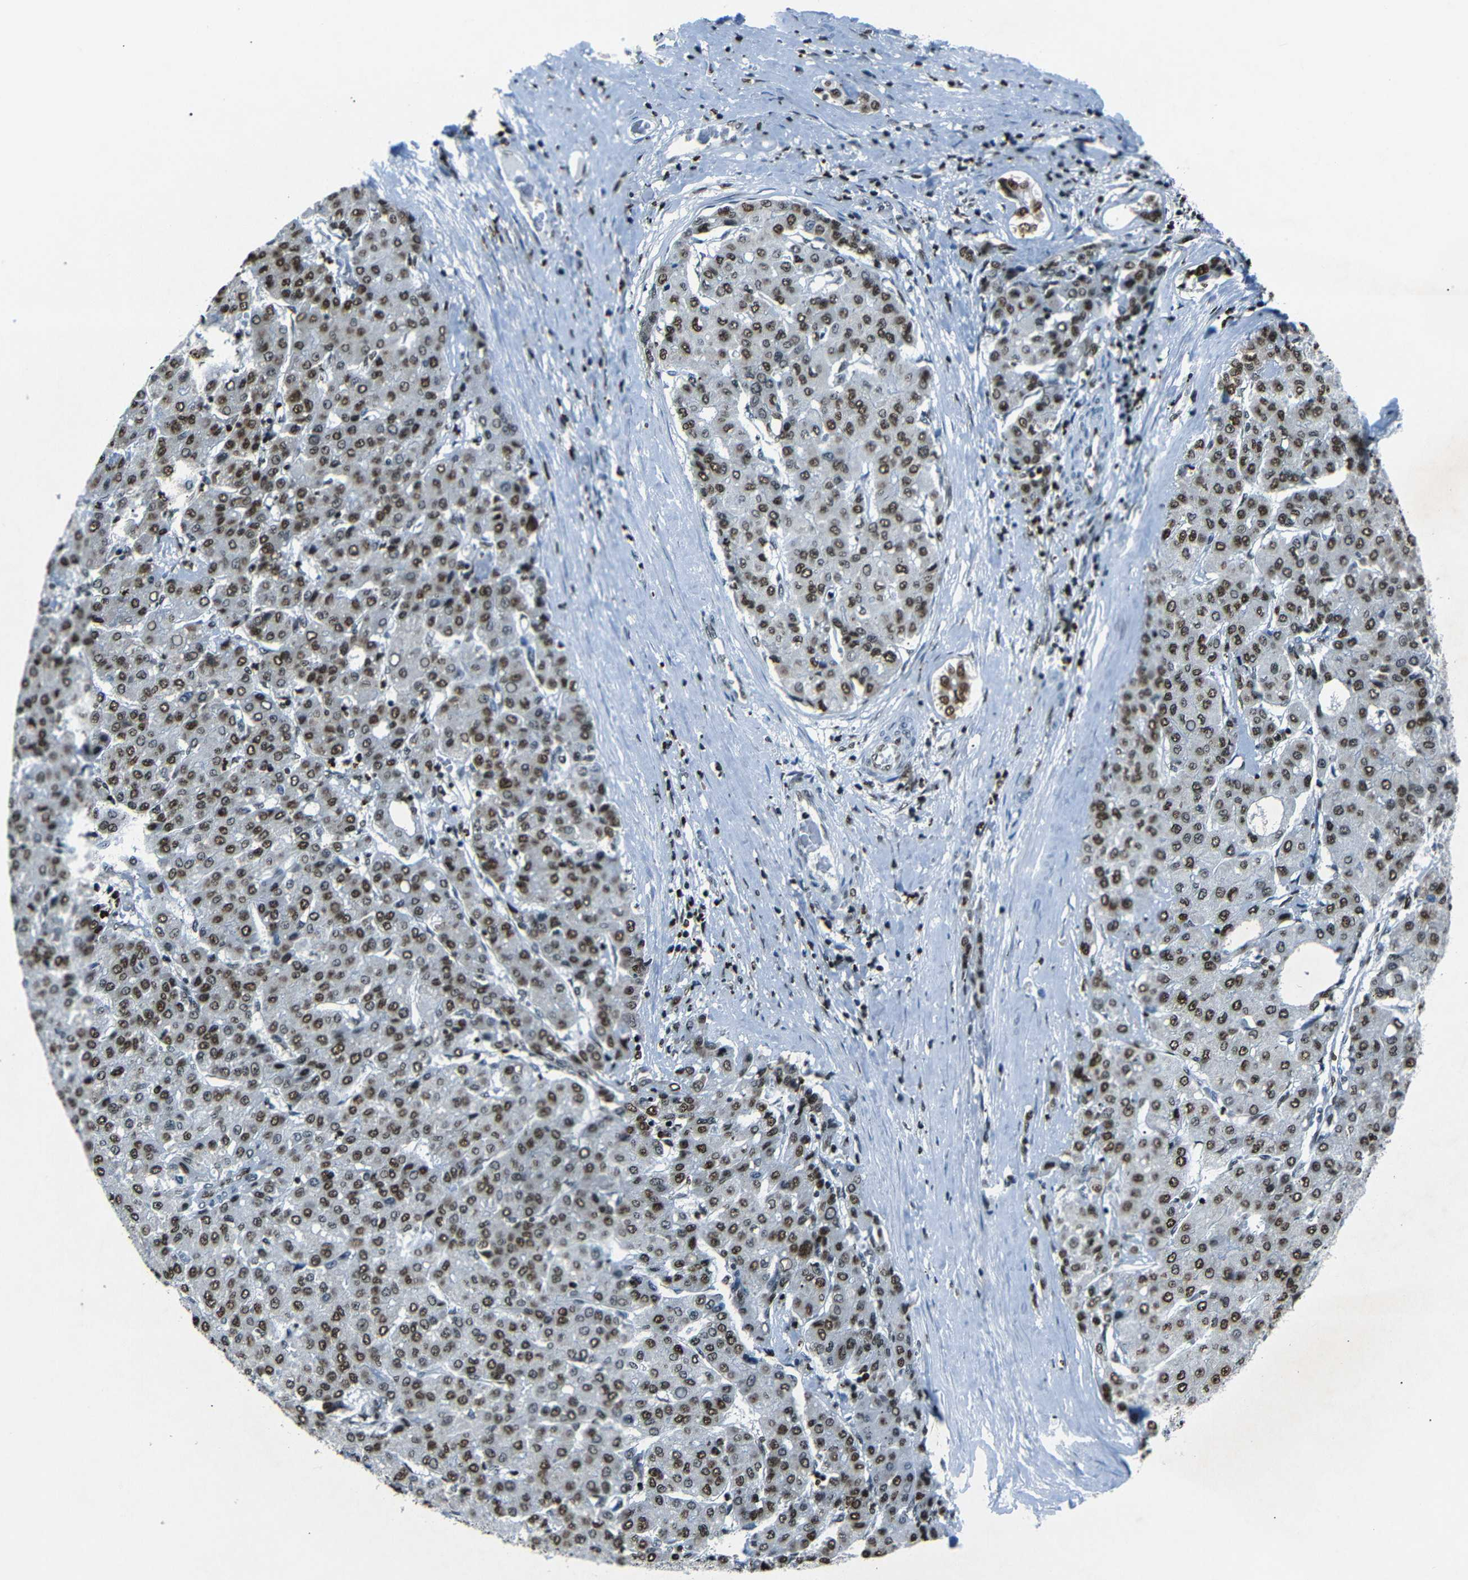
{"staining": {"intensity": "moderate", "quantity": ">75%", "location": "nuclear"}, "tissue": "liver cancer", "cell_type": "Tumor cells", "image_type": "cancer", "snomed": [{"axis": "morphology", "description": "Carcinoma, Hepatocellular, NOS"}, {"axis": "topography", "description": "Liver"}], "caption": "Immunohistochemistry image of neoplastic tissue: human liver hepatocellular carcinoma stained using IHC exhibits medium levels of moderate protein expression localized specifically in the nuclear of tumor cells, appearing as a nuclear brown color.", "gene": "HMGN1", "patient": {"sex": "male", "age": 65}}